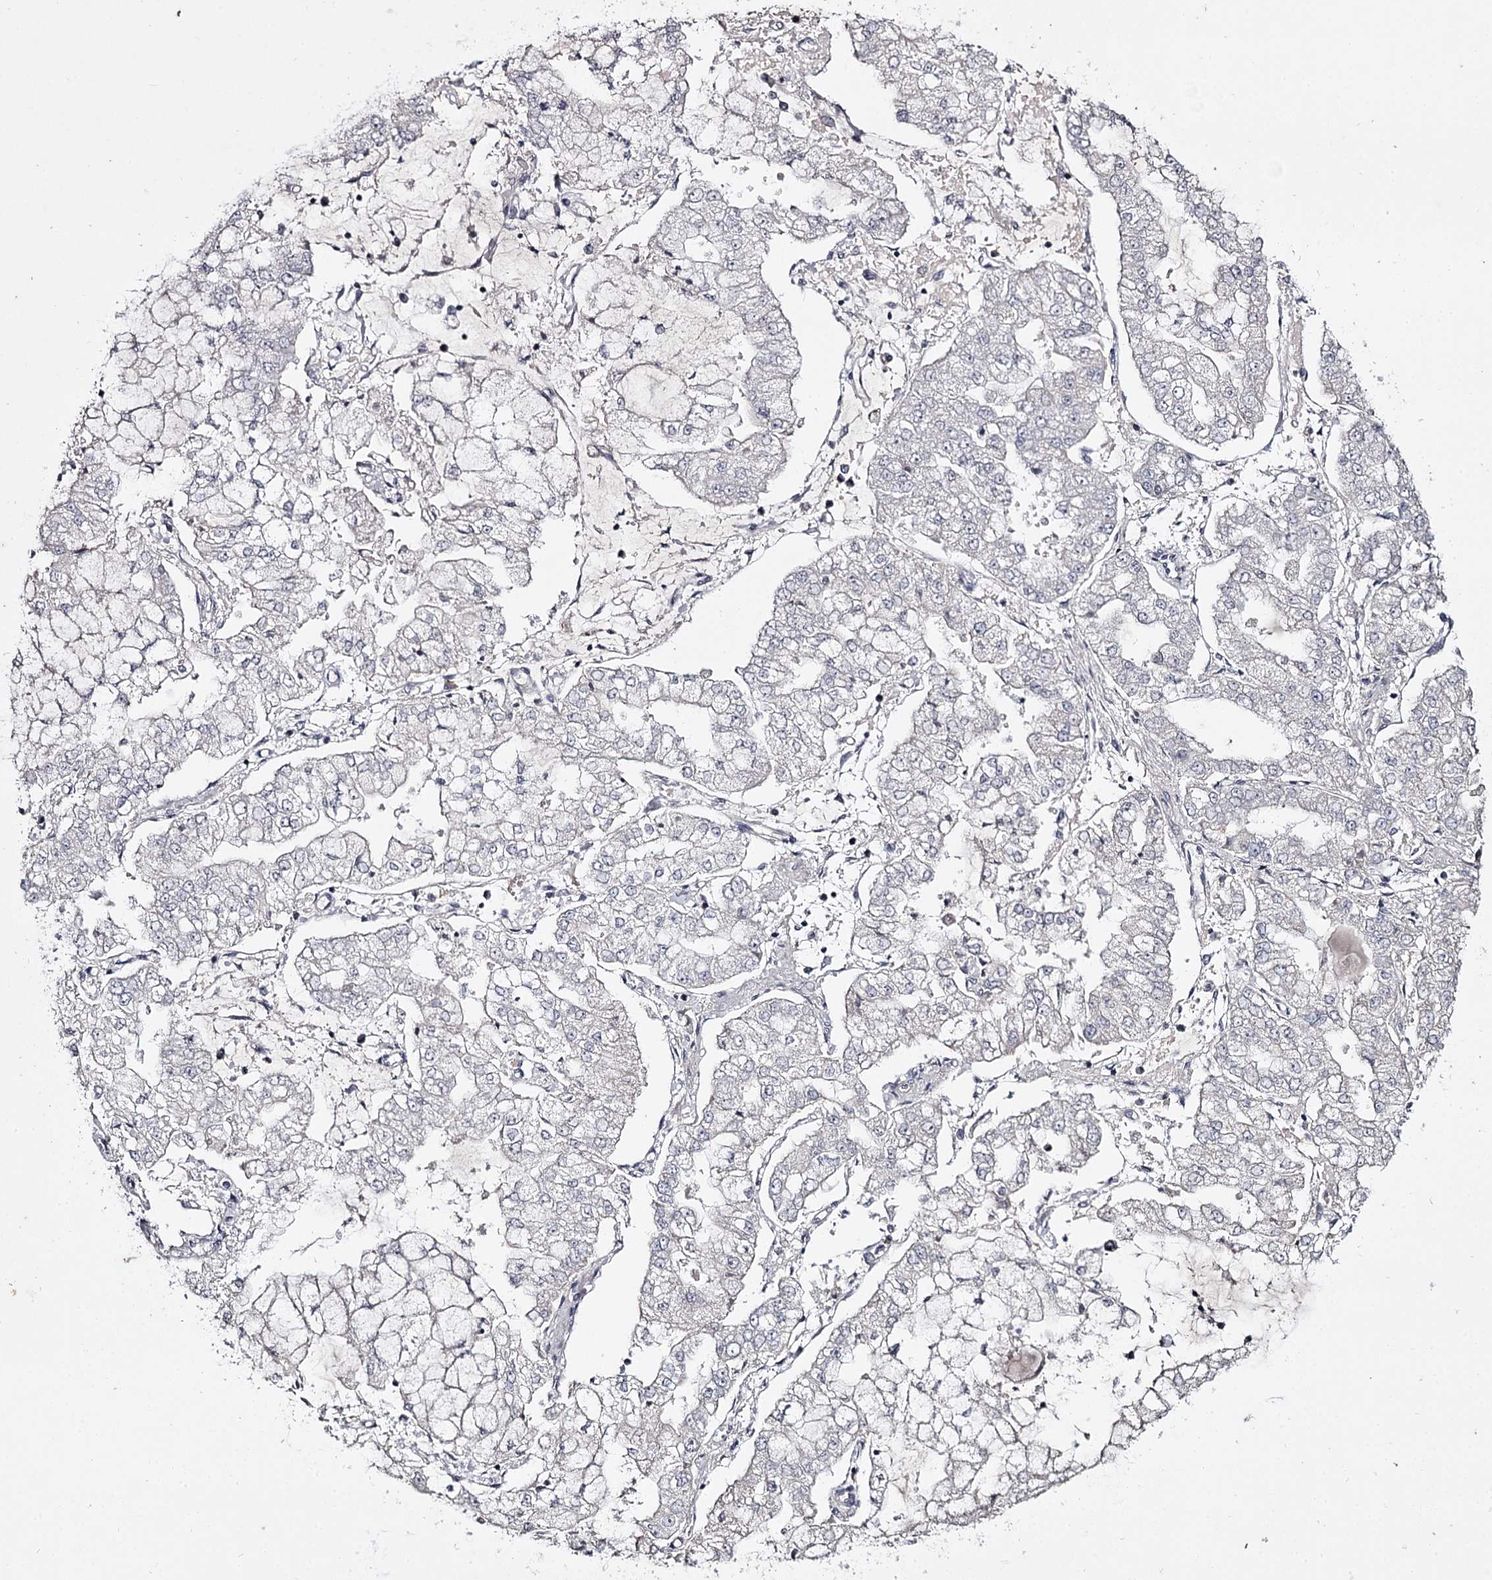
{"staining": {"intensity": "negative", "quantity": "none", "location": "none"}, "tissue": "stomach cancer", "cell_type": "Tumor cells", "image_type": "cancer", "snomed": [{"axis": "morphology", "description": "Adenocarcinoma, NOS"}, {"axis": "topography", "description": "Stomach"}], "caption": "Photomicrograph shows no protein positivity in tumor cells of stomach cancer (adenocarcinoma) tissue. Nuclei are stained in blue.", "gene": "PRM2", "patient": {"sex": "male", "age": 76}}